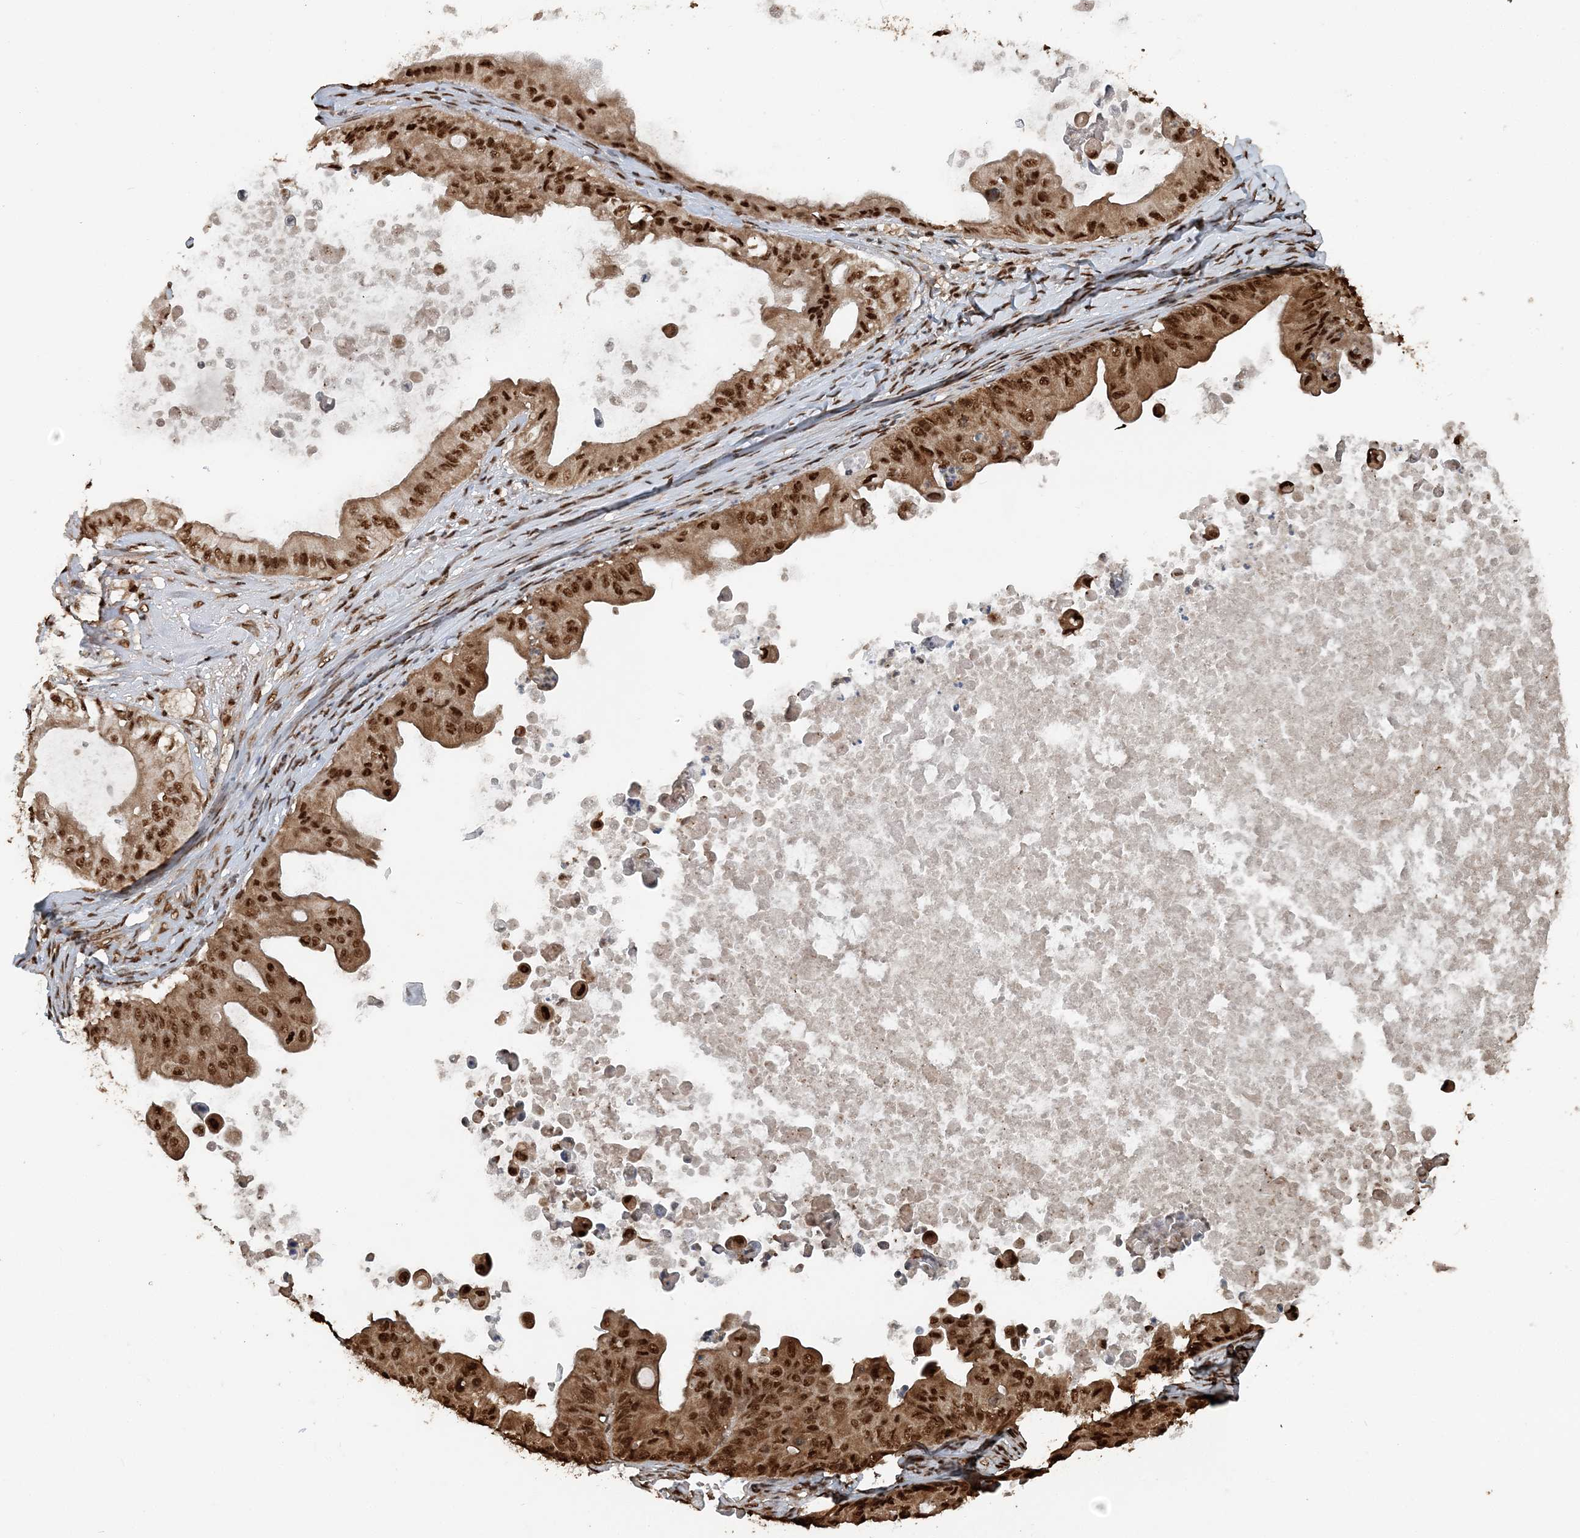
{"staining": {"intensity": "moderate", "quantity": ">75%", "location": "cytoplasmic/membranous,nuclear"}, "tissue": "ovarian cancer", "cell_type": "Tumor cells", "image_type": "cancer", "snomed": [{"axis": "morphology", "description": "Cystadenocarcinoma, mucinous, NOS"}, {"axis": "topography", "description": "Ovary"}], "caption": "IHC histopathology image of neoplastic tissue: ovarian cancer (mucinous cystadenocarcinoma) stained using immunohistochemistry exhibits medium levels of moderate protein expression localized specifically in the cytoplasmic/membranous and nuclear of tumor cells, appearing as a cytoplasmic/membranous and nuclear brown color.", "gene": "ARHGAP35", "patient": {"sex": "female", "age": 37}}